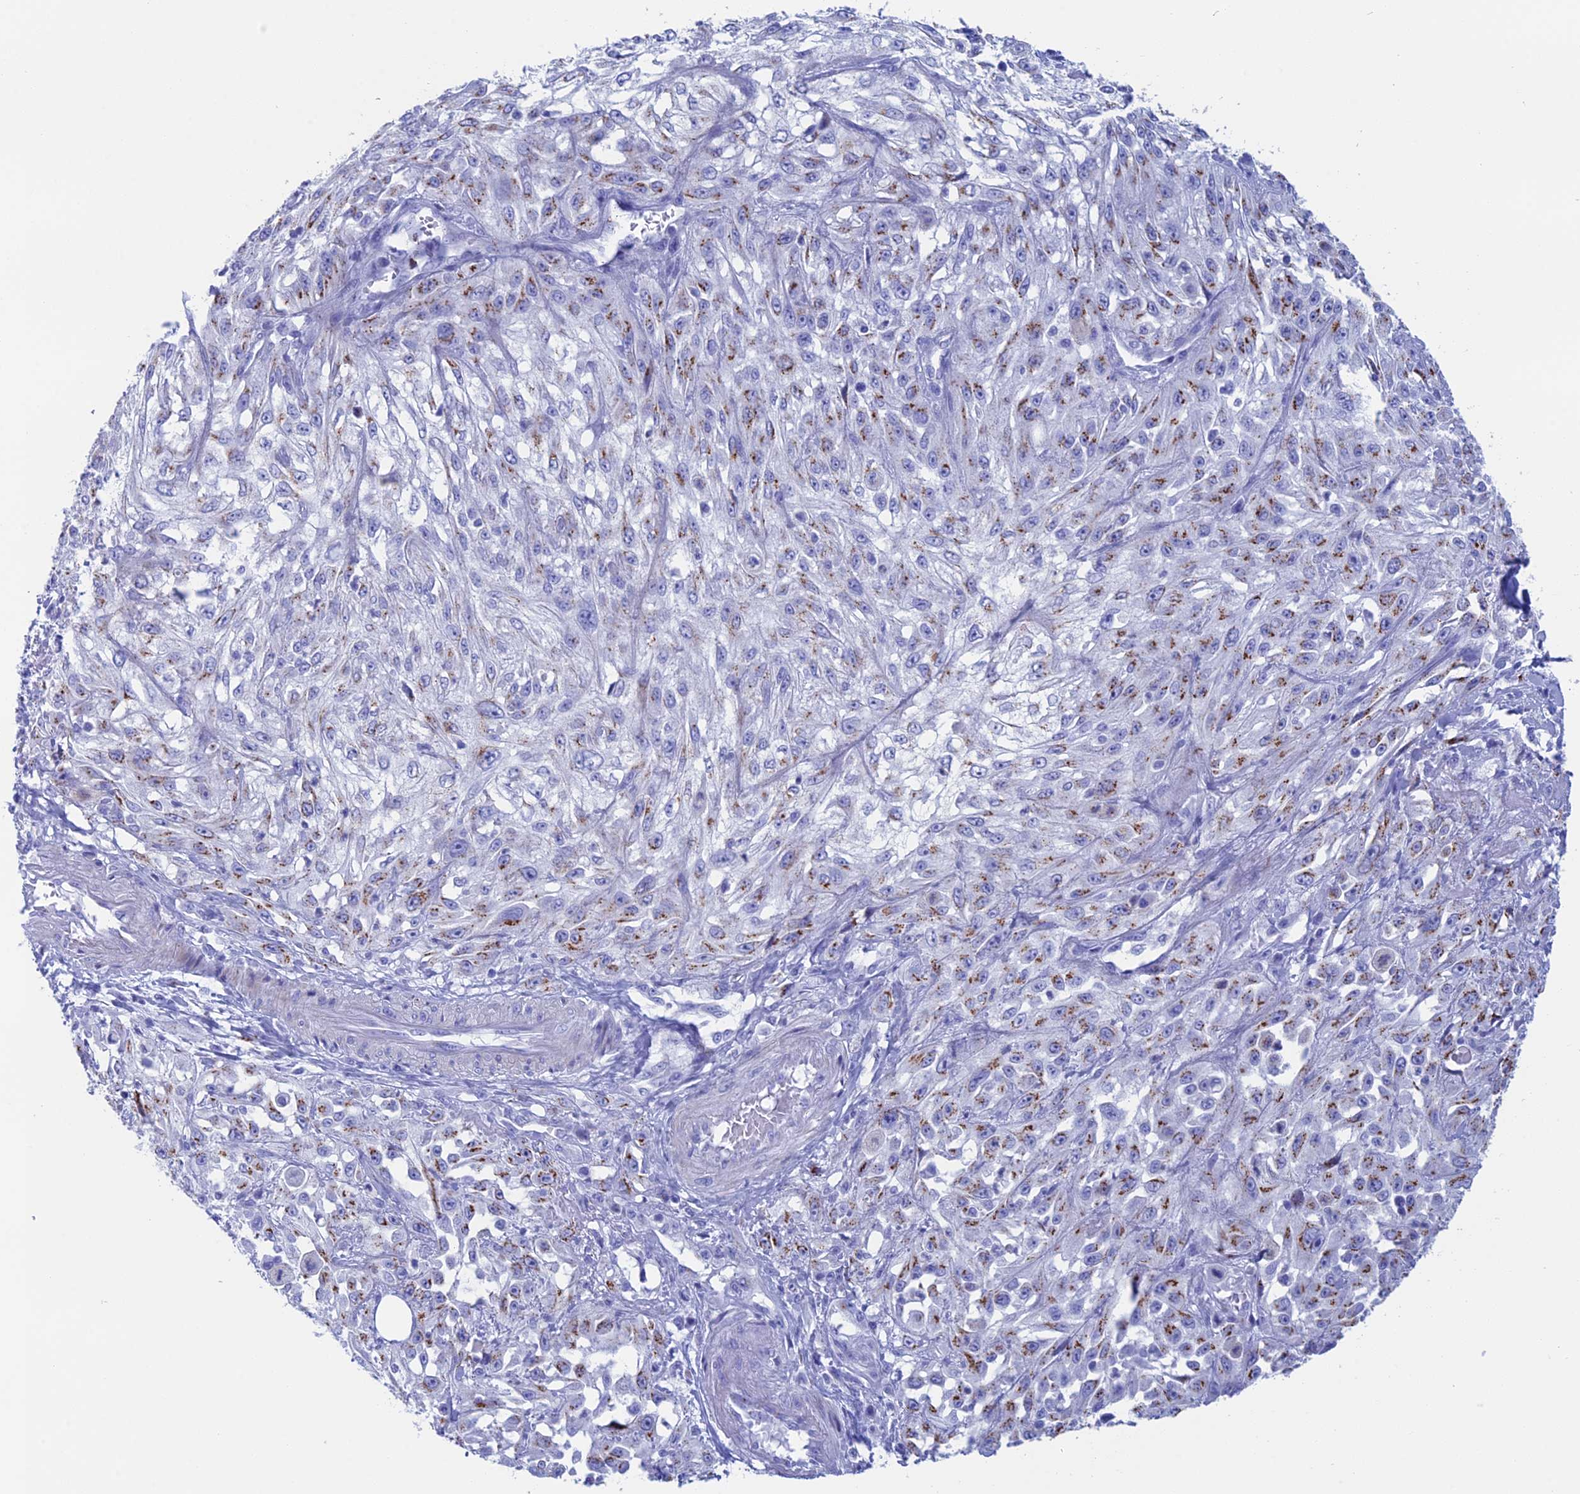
{"staining": {"intensity": "moderate", "quantity": "25%-75%", "location": "cytoplasmic/membranous"}, "tissue": "skin cancer", "cell_type": "Tumor cells", "image_type": "cancer", "snomed": [{"axis": "morphology", "description": "Squamous cell carcinoma, NOS"}, {"axis": "morphology", "description": "Squamous cell carcinoma, metastatic, NOS"}, {"axis": "topography", "description": "Skin"}, {"axis": "topography", "description": "Lymph node"}], "caption": "Immunohistochemistry image of neoplastic tissue: skin cancer (squamous cell carcinoma) stained using immunohistochemistry demonstrates medium levels of moderate protein expression localized specifically in the cytoplasmic/membranous of tumor cells, appearing as a cytoplasmic/membranous brown color.", "gene": "ERICH4", "patient": {"sex": "male", "age": 75}}